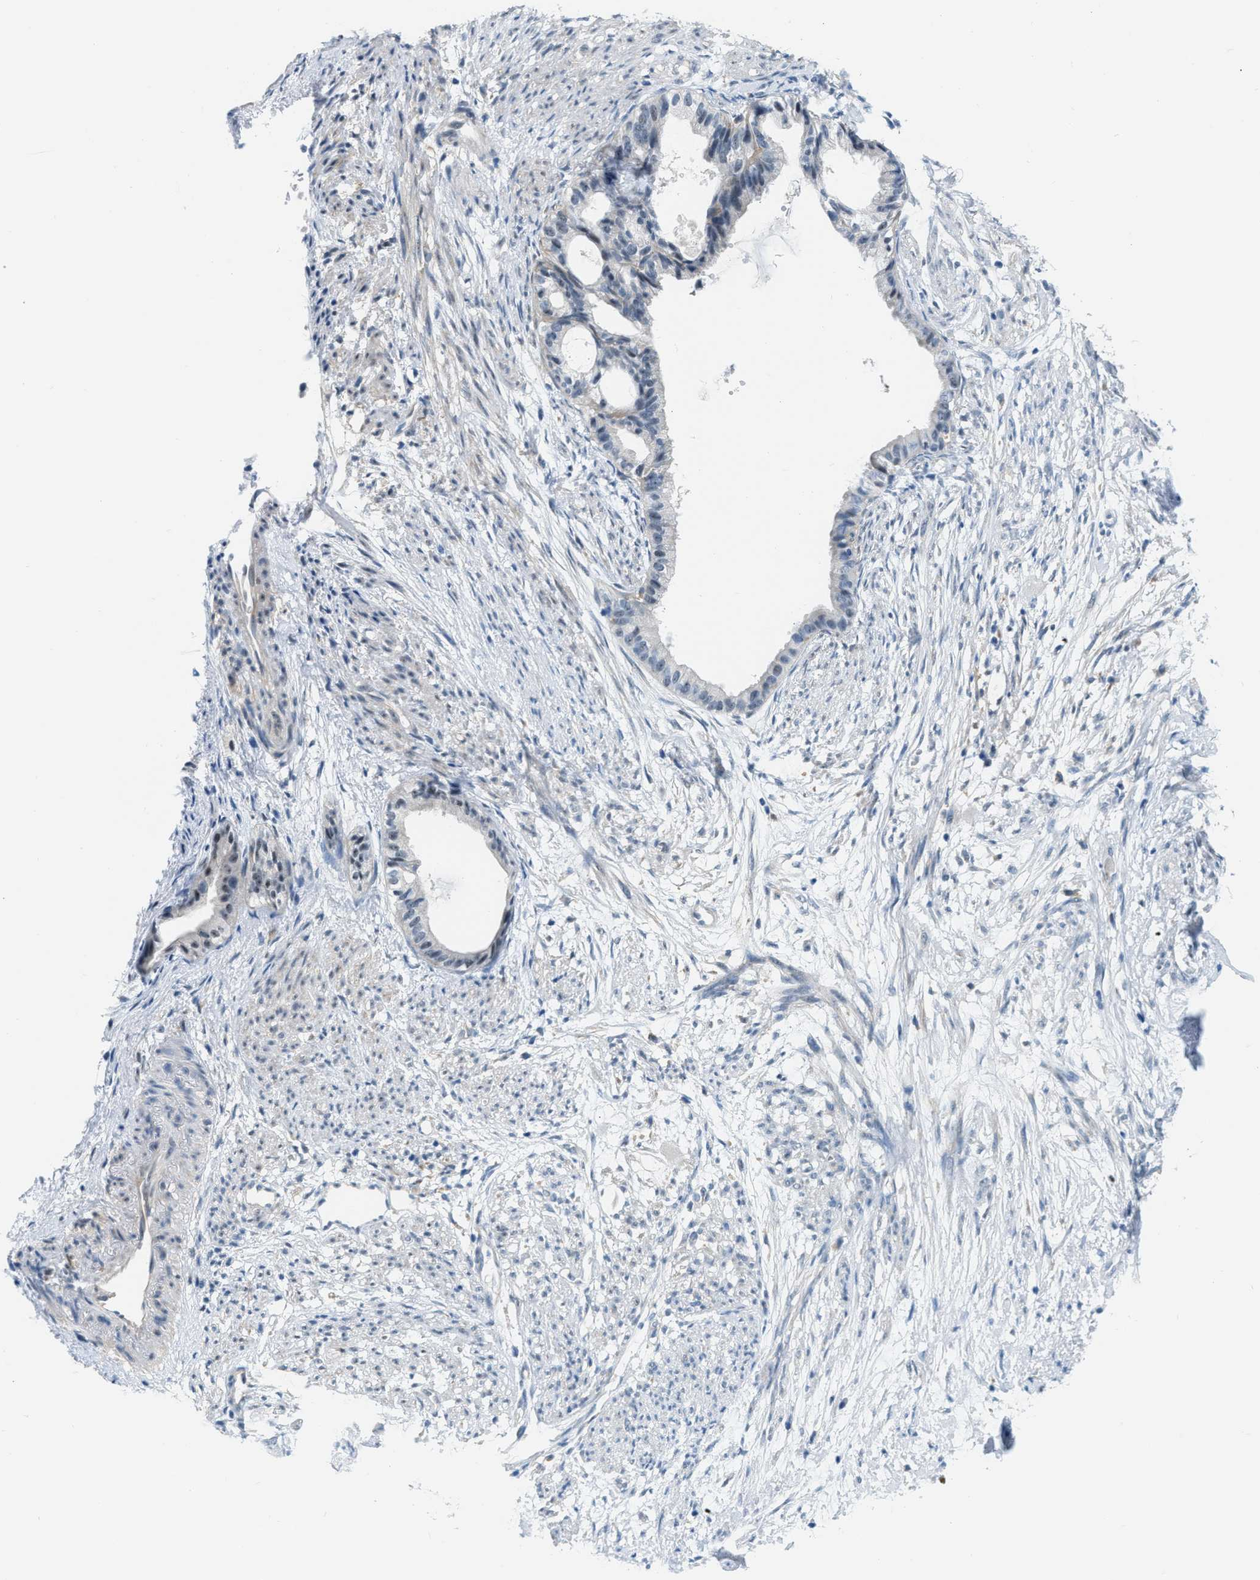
{"staining": {"intensity": "negative", "quantity": "none", "location": "none"}, "tissue": "cervical cancer", "cell_type": "Tumor cells", "image_type": "cancer", "snomed": [{"axis": "morphology", "description": "Normal tissue, NOS"}, {"axis": "morphology", "description": "Adenocarcinoma, NOS"}, {"axis": "topography", "description": "Cervix"}, {"axis": "topography", "description": "Endometrium"}], "caption": "Adenocarcinoma (cervical) was stained to show a protein in brown. There is no significant staining in tumor cells.", "gene": "PHRF1", "patient": {"sex": "female", "age": 86}}